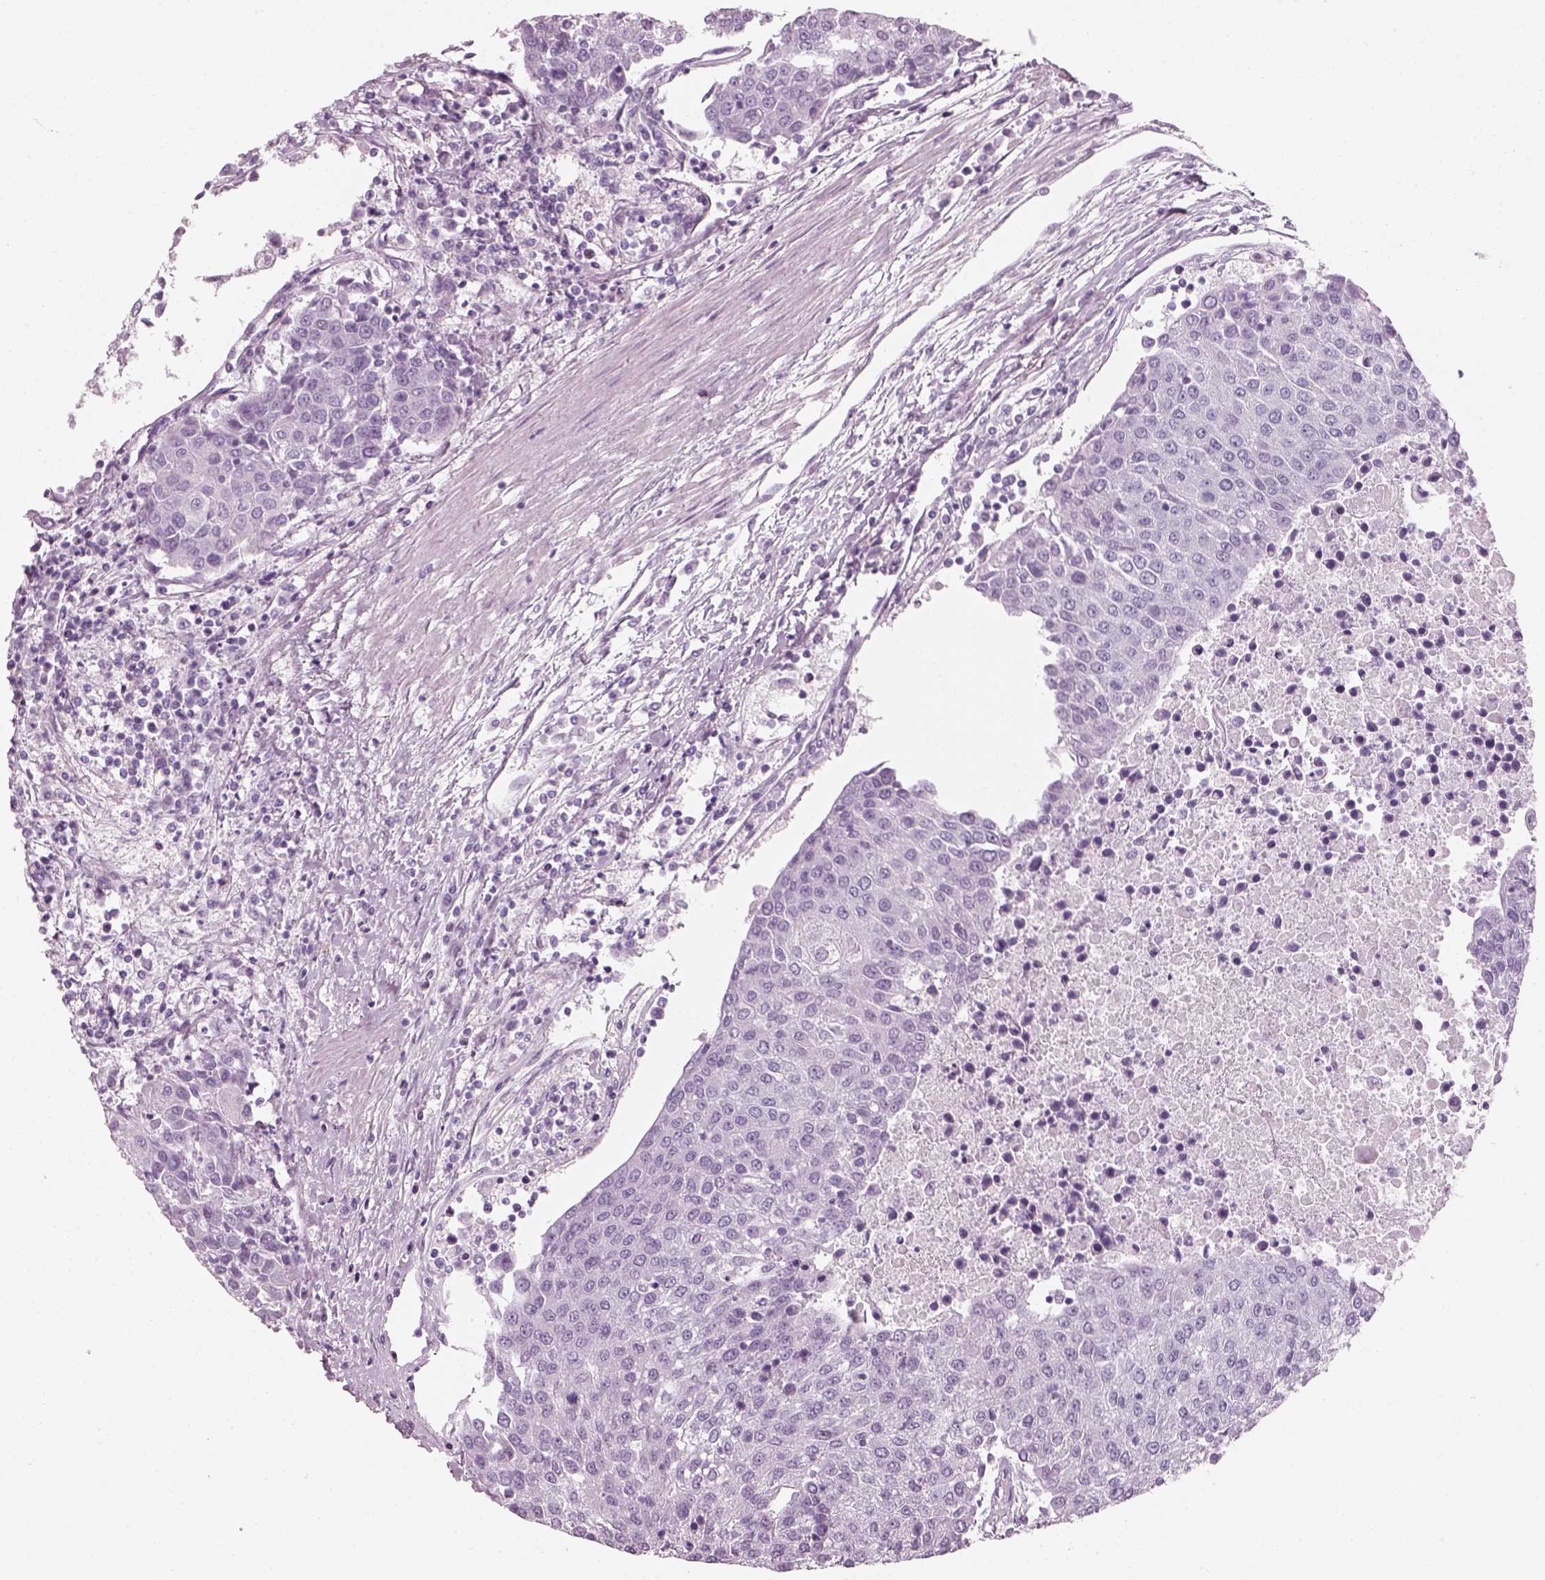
{"staining": {"intensity": "negative", "quantity": "none", "location": "none"}, "tissue": "urothelial cancer", "cell_type": "Tumor cells", "image_type": "cancer", "snomed": [{"axis": "morphology", "description": "Urothelial carcinoma, High grade"}, {"axis": "topography", "description": "Urinary bladder"}], "caption": "Immunohistochemistry photomicrograph of neoplastic tissue: human high-grade urothelial carcinoma stained with DAB shows no significant protein staining in tumor cells.", "gene": "CRYAA", "patient": {"sex": "female", "age": 85}}